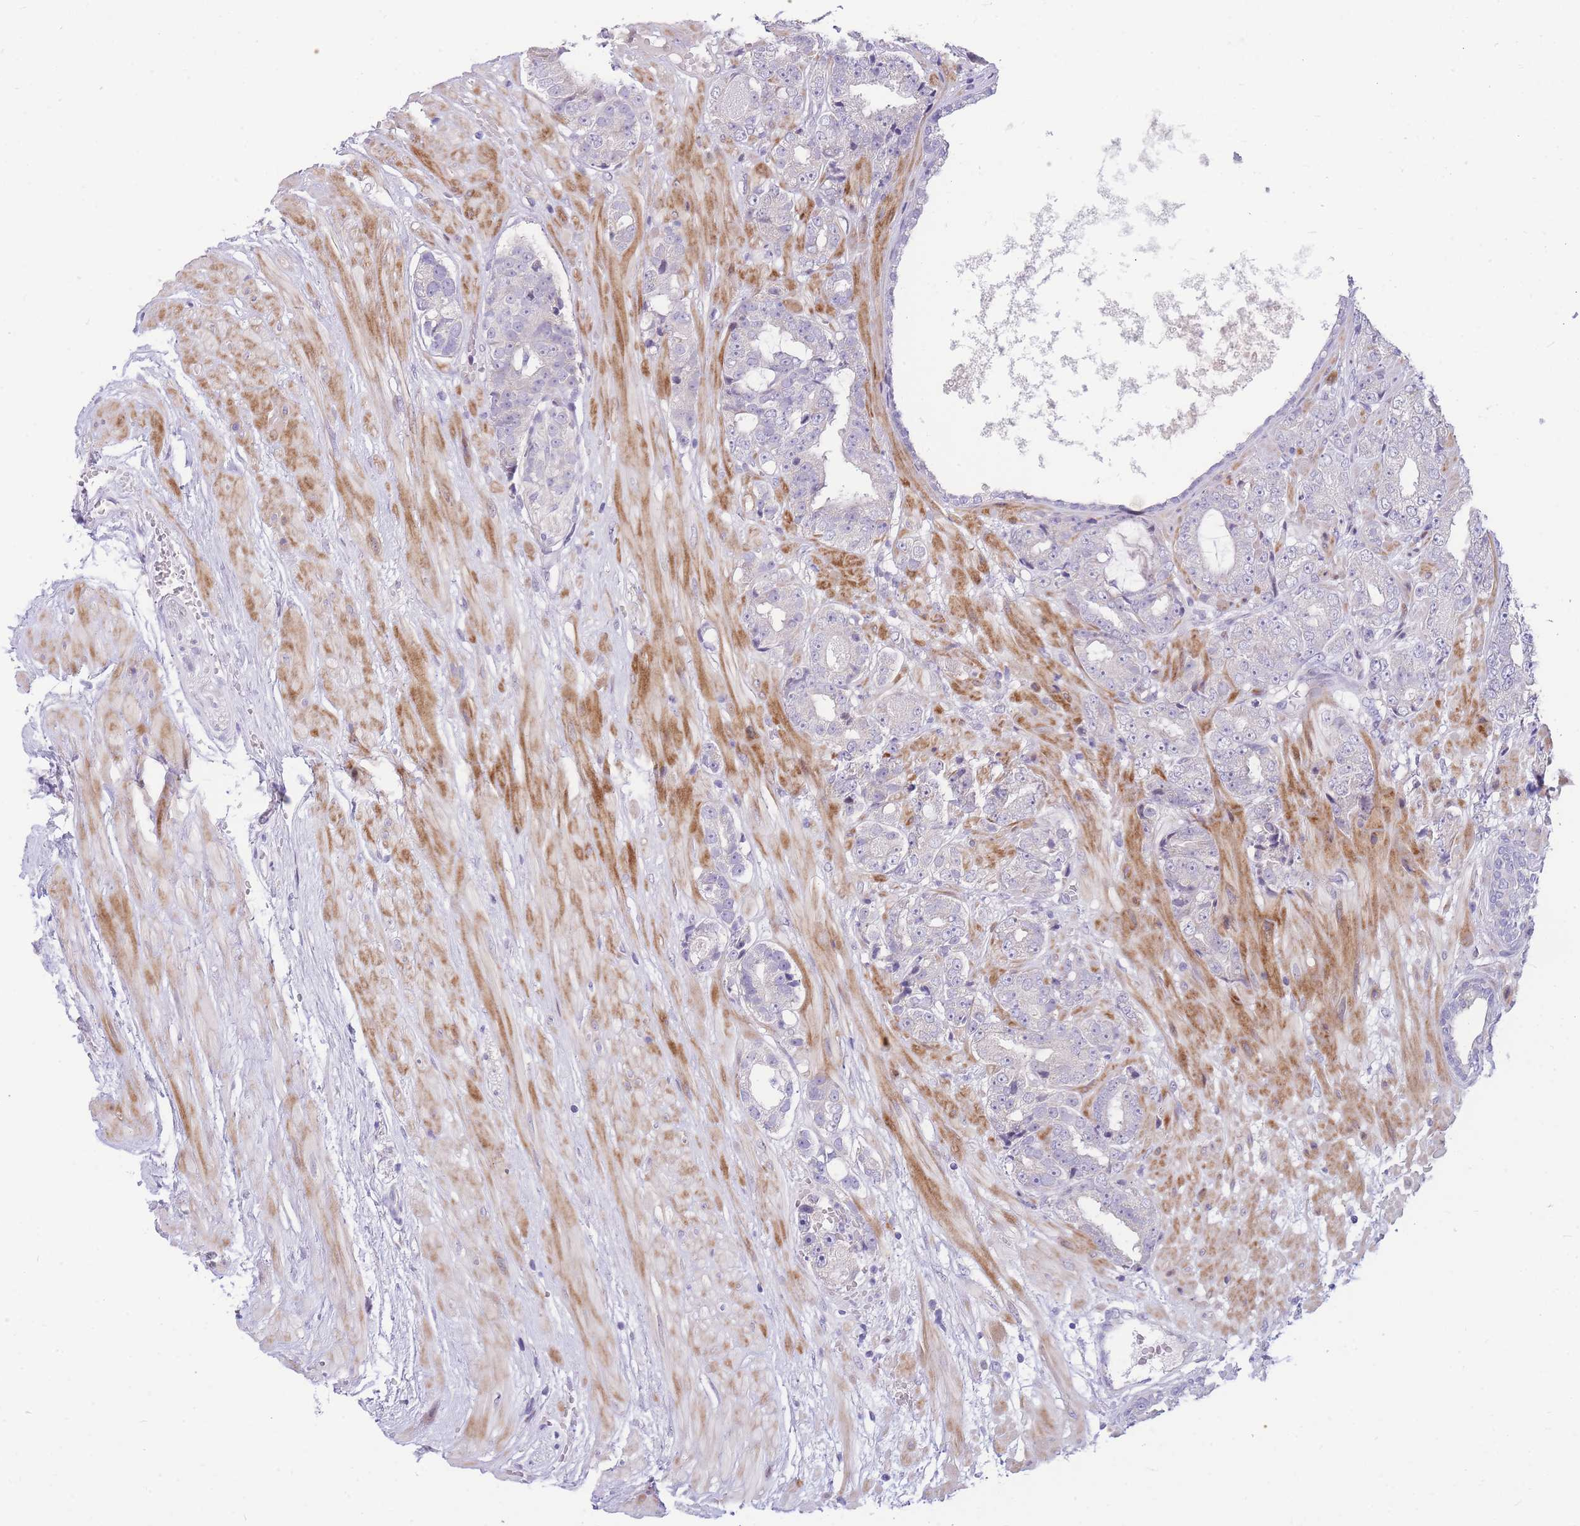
{"staining": {"intensity": "negative", "quantity": "none", "location": "none"}, "tissue": "prostate cancer", "cell_type": "Tumor cells", "image_type": "cancer", "snomed": [{"axis": "morphology", "description": "Adenocarcinoma, High grade"}, {"axis": "topography", "description": "Prostate"}], "caption": "A photomicrograph of human prostate cancer is negative for staining in tumor cells. (Immunohistochemistry (ihc), brightfield microscopy, high magnification).", "gene": "SHCBP1", "patient": {"sex": "male", "age": 71}}